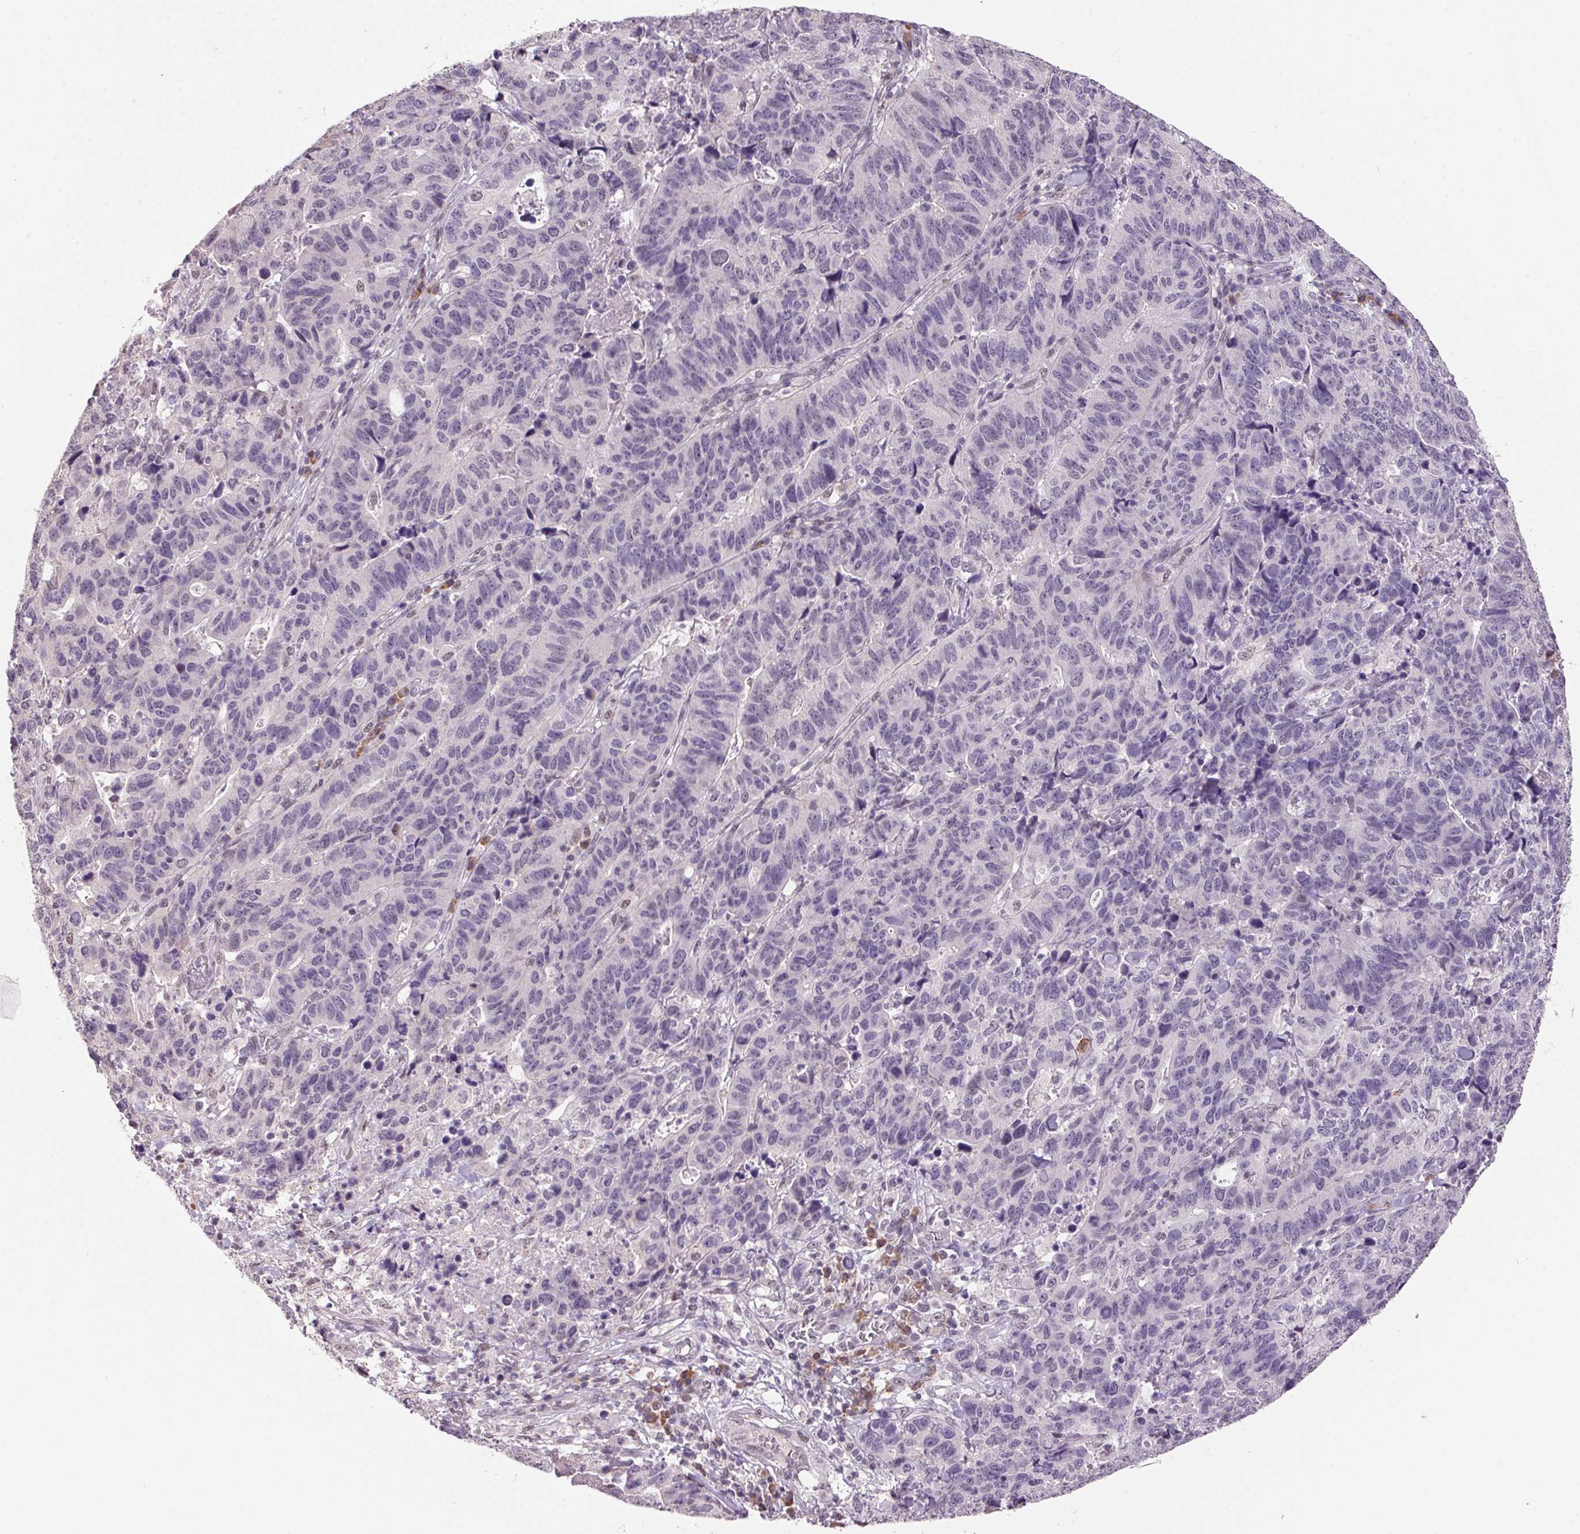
{"staining": {"intensity": "negative", "quantity": "none", "location": "none"}, "tissue": "stomach cancer", "cell_type": "Tumor cells", "image_type": "cancer", "snomed": [{"axis": "morphology", "description": "Adenocarcinoma, NOS"}, {"axis": "topography", "description": "Stomach, upper"}], "caption": "Image shows no significant protein positivity in tumor cells of adenocarcinoma (stomach).", "gene": "ZBTB4", "patient": {"sex": "female", "age": 67}}